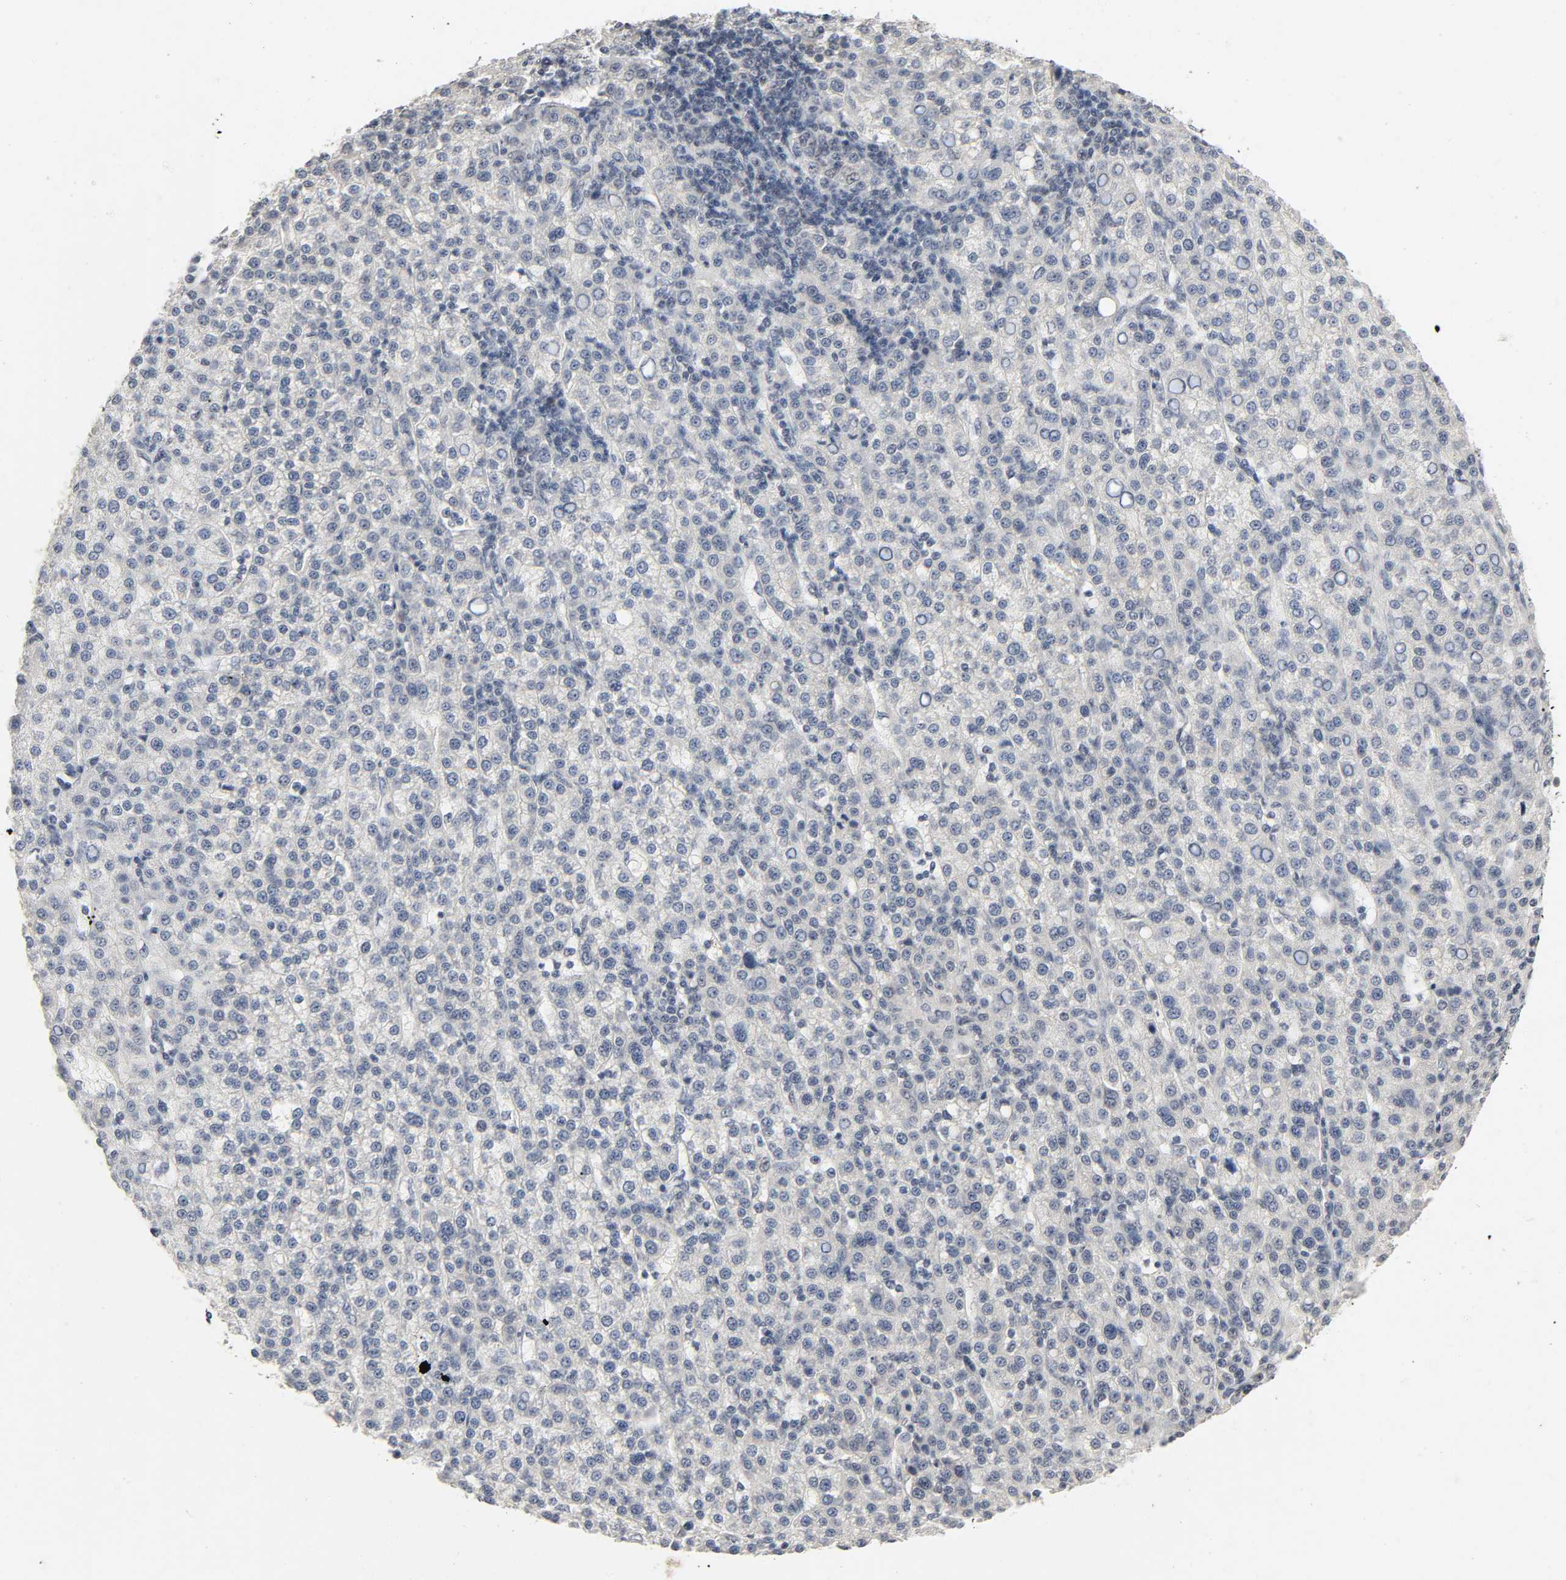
{"staining": {"intensity": "negative", "quantity": "none", "location": "none"}, "tissue": "liver cancer", "cell_type": "Tumor cells", "image_type": "cancer", "snomed": [{"axis": "morphology", "description": "Carcinoma, Hepatocellular, NOS"}, {"axis": "topography", "description": "Liver"}], "caption": "A photomicrograph of human hepatocellular carcinoma (liver) is negative for staining in tumor cells.", "gene": "MAPKAPK5", "patient": {"sex": "female", "age": 58}}